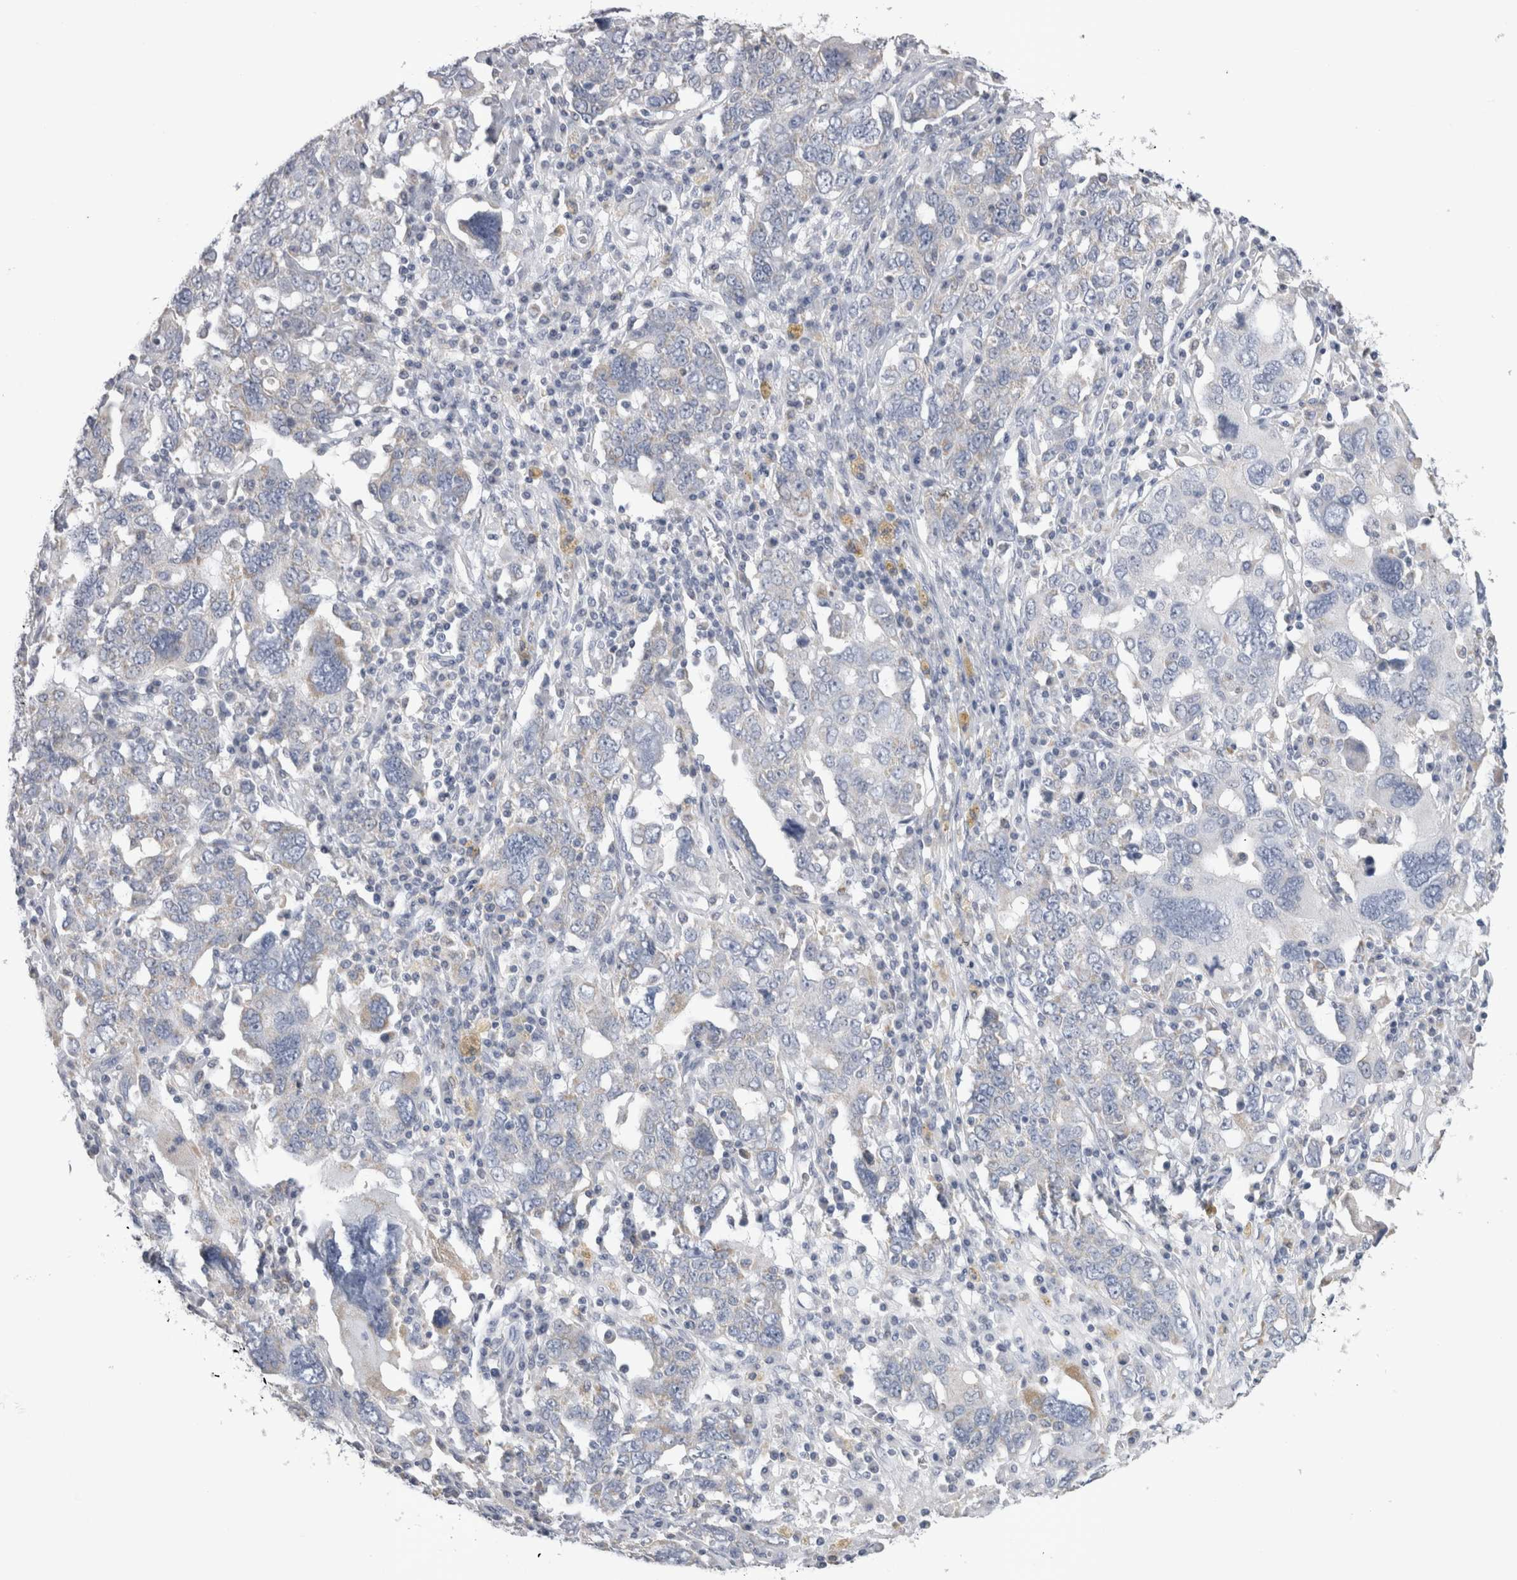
{"staining": {"intensity": "negative", "quantity": "none", "location": "none"}, "tissue": "ovarian cancer", "cell_type": "Tumor cells", "image_type": "cancer", "snomed": [{"axis": "morphology", "description": "Carcinoma, endometroid"}, {"axis": "topography", "description": "Ovary"}], "caption": "Immunohistochemical staining of ovarian cancer (endometroid carcinoma) shows no significant staining in tumor cells.", "gene": "DHRS4", "patient": {"sex": "female", "age": 62}}